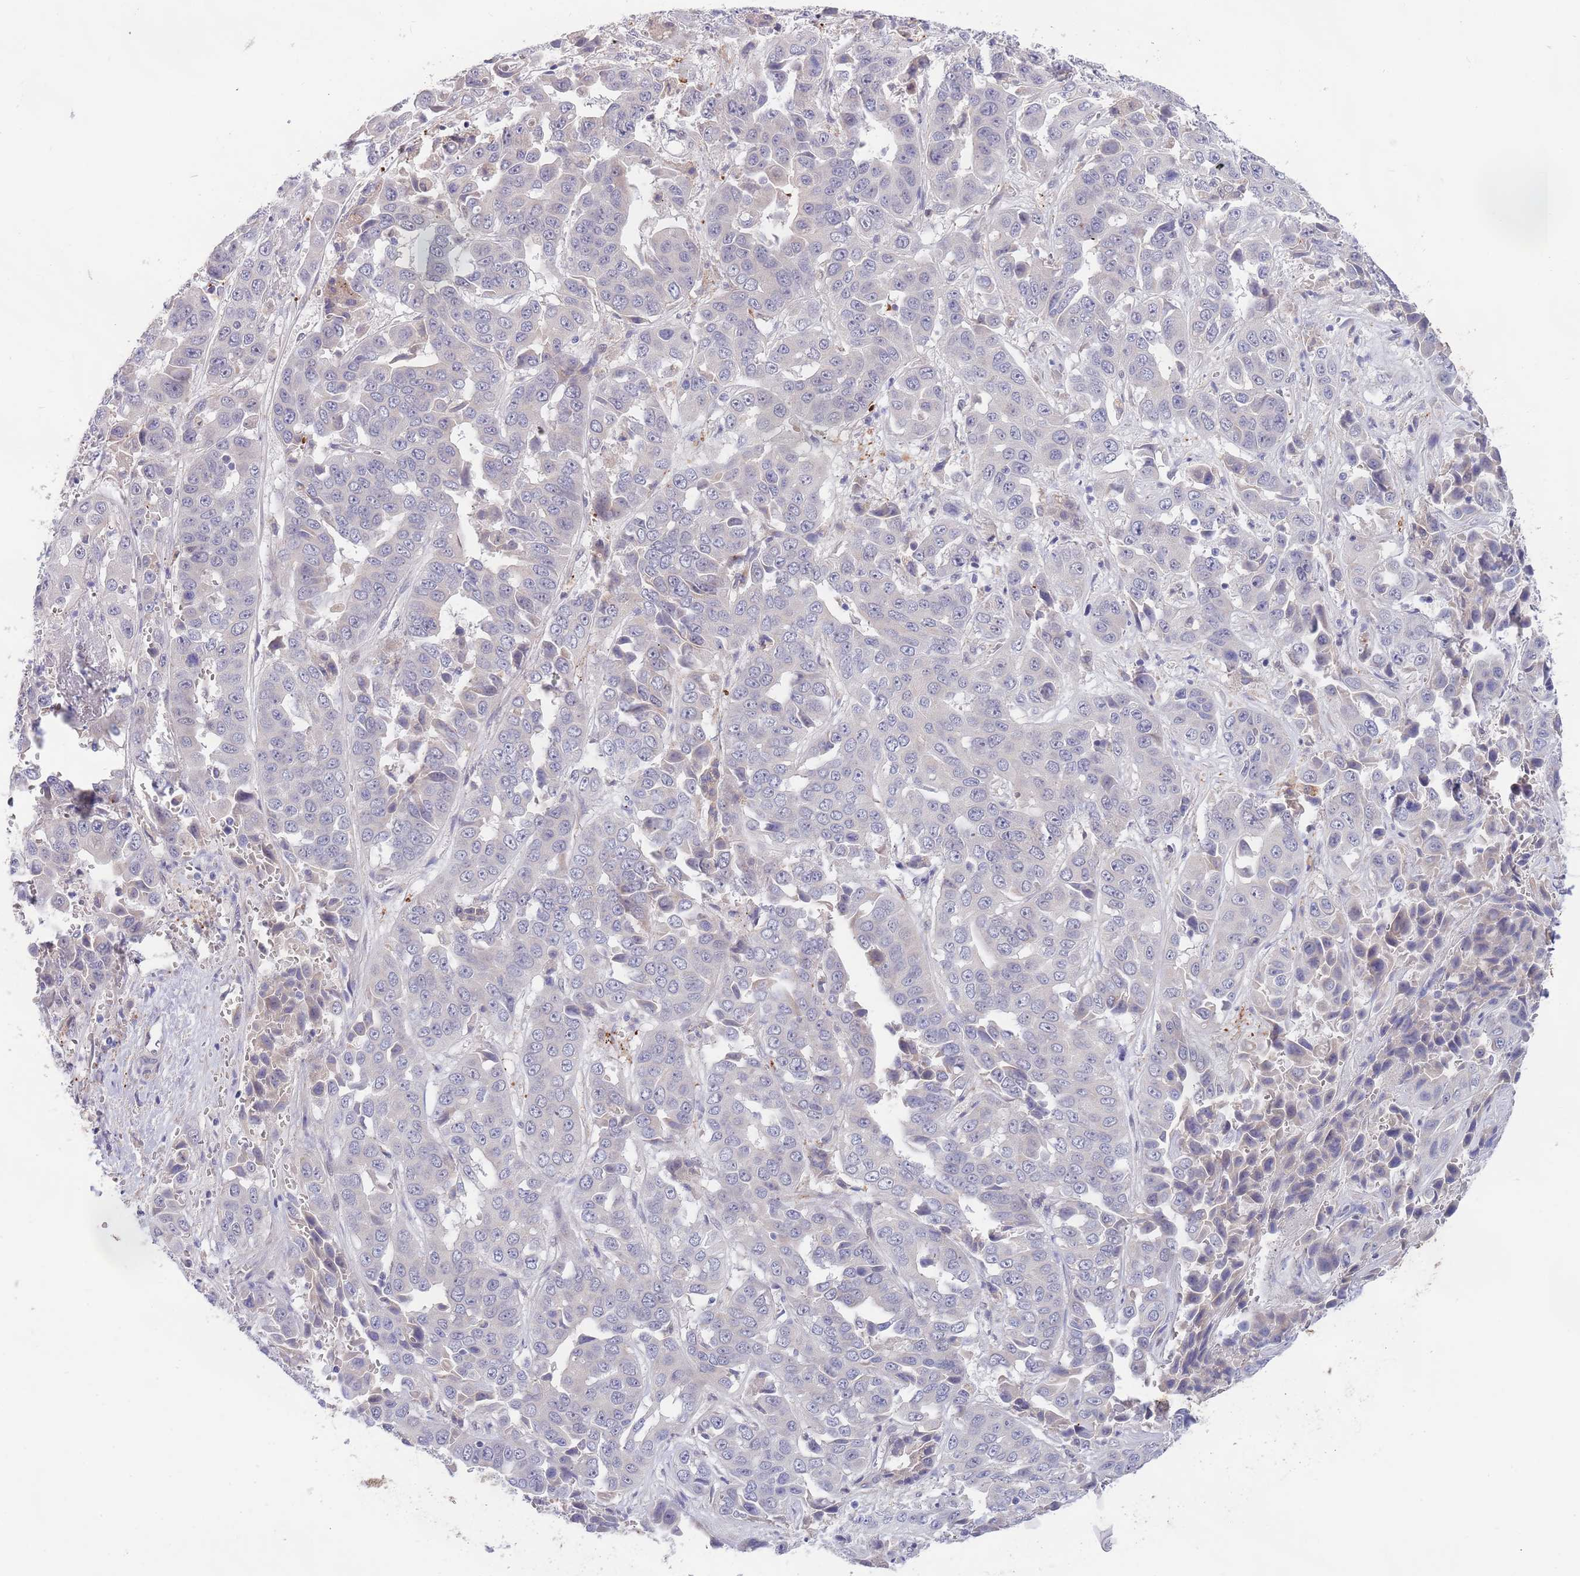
{"staining": {"intensity": "negative", "quantity": "none", "location": "none"}, "tissue": "liver cancer", "cell_type": "Tumor cells", "image_type": "cancer", "snomed": [{"axis": "morphology", "description": "Cholangiocarcinoma"}, {"axis": "topography", "description": "Liver"}], "caption": "An image of liver cholangiocarcinoma stained for a protein exhibits no brown staining in tumor cells.", "gene": "NLRP6", "patient": {"sex": "female", "age": 52}}